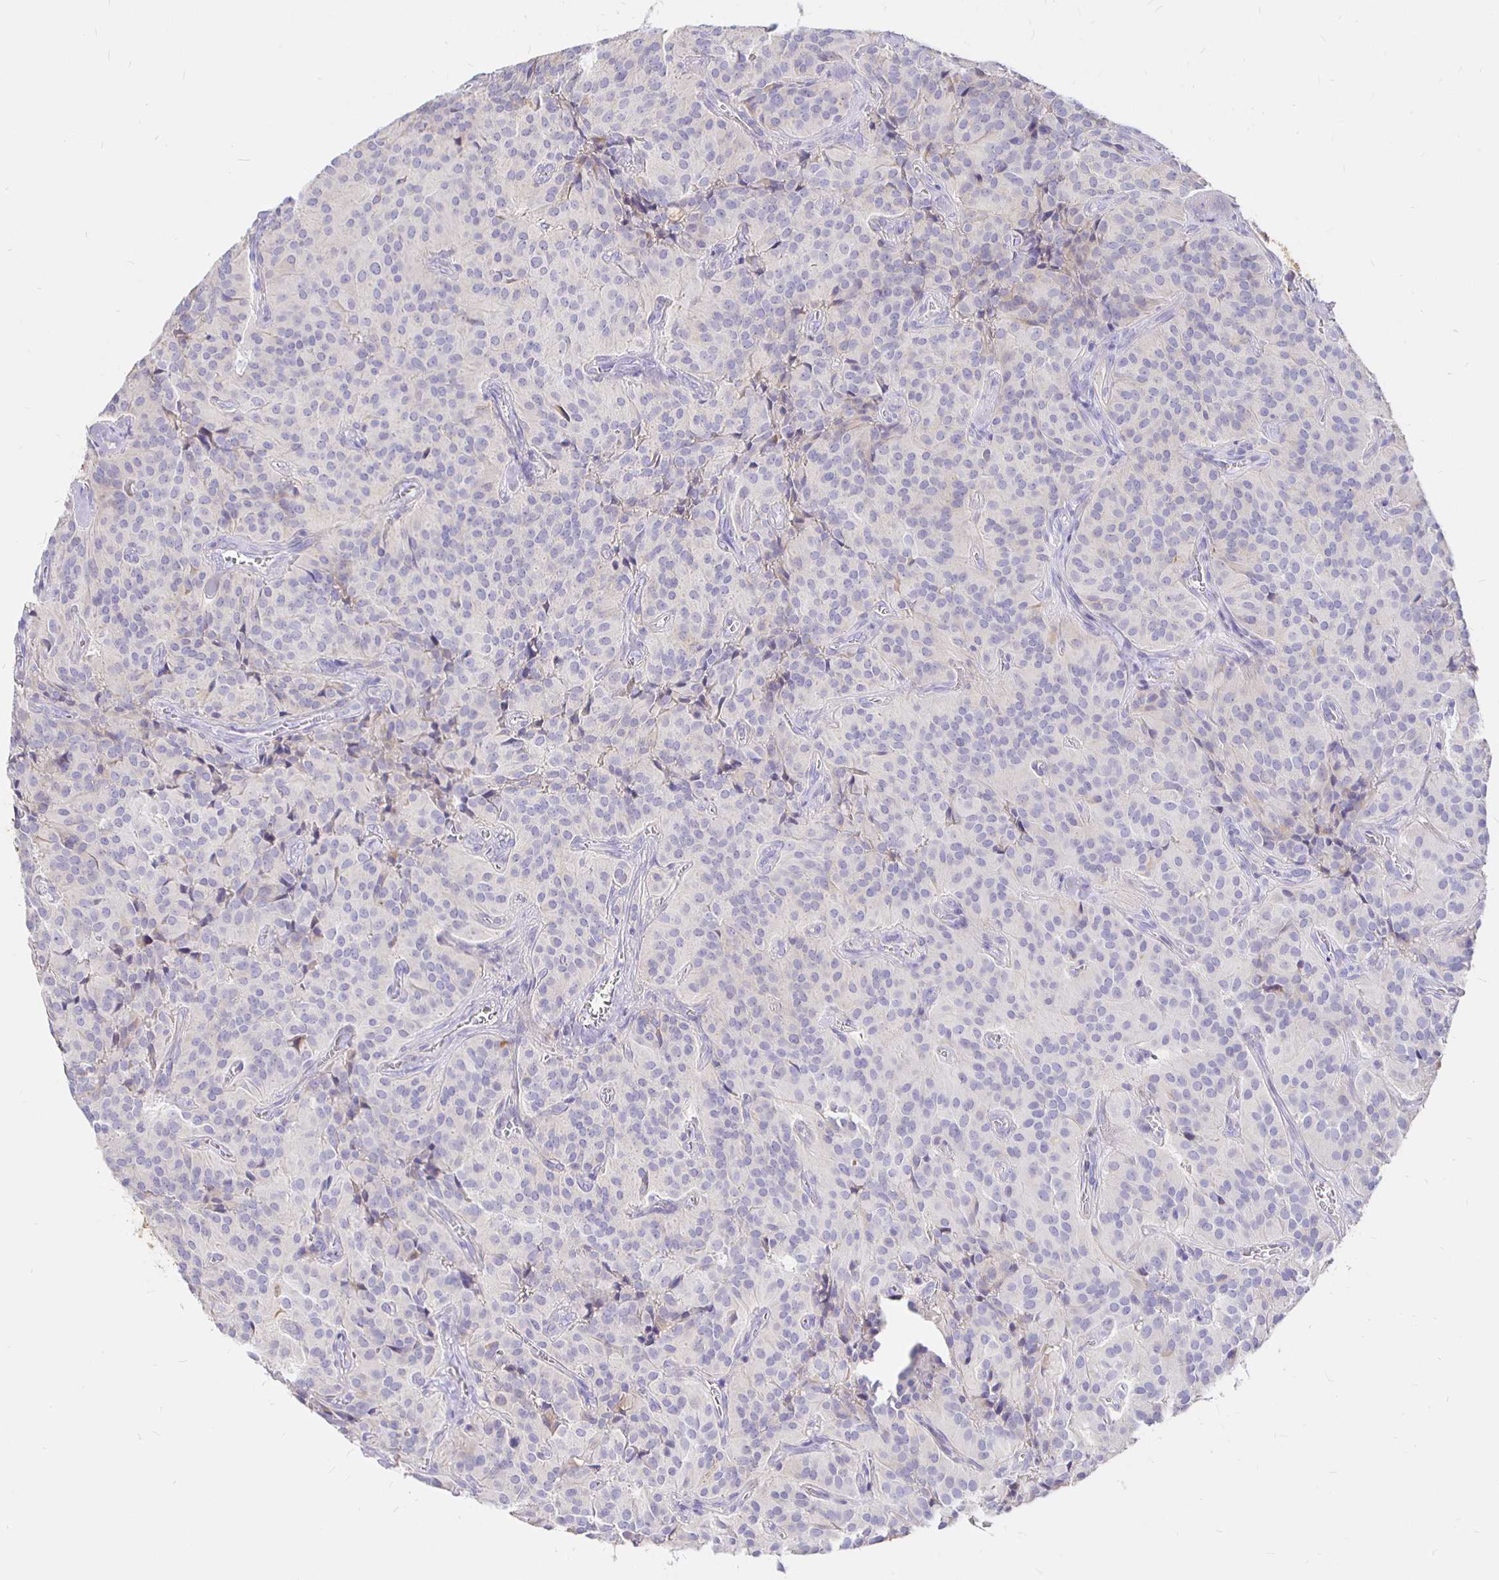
{"staining": {"intensity": "negative", "quantity": "none", "location": "none"}, "tissue": "glioma", "cell_type": "Tumor cells", "image_type": "cancer", "snomed": [{"axis": "morphology", "description": "Glioma, malignant, Low grade"}, {"axis": "topography", "description": "Brain"}], "caption": "Malignant low-grade glioma was stained to show a protein in brown. There is no significant positivity in tumor cells. (DAB immunohistochemistry (IHC) with hematoxylin counter stain).", "gene": "NECAB1", "patient": {"sex": "male", "age": 42}}